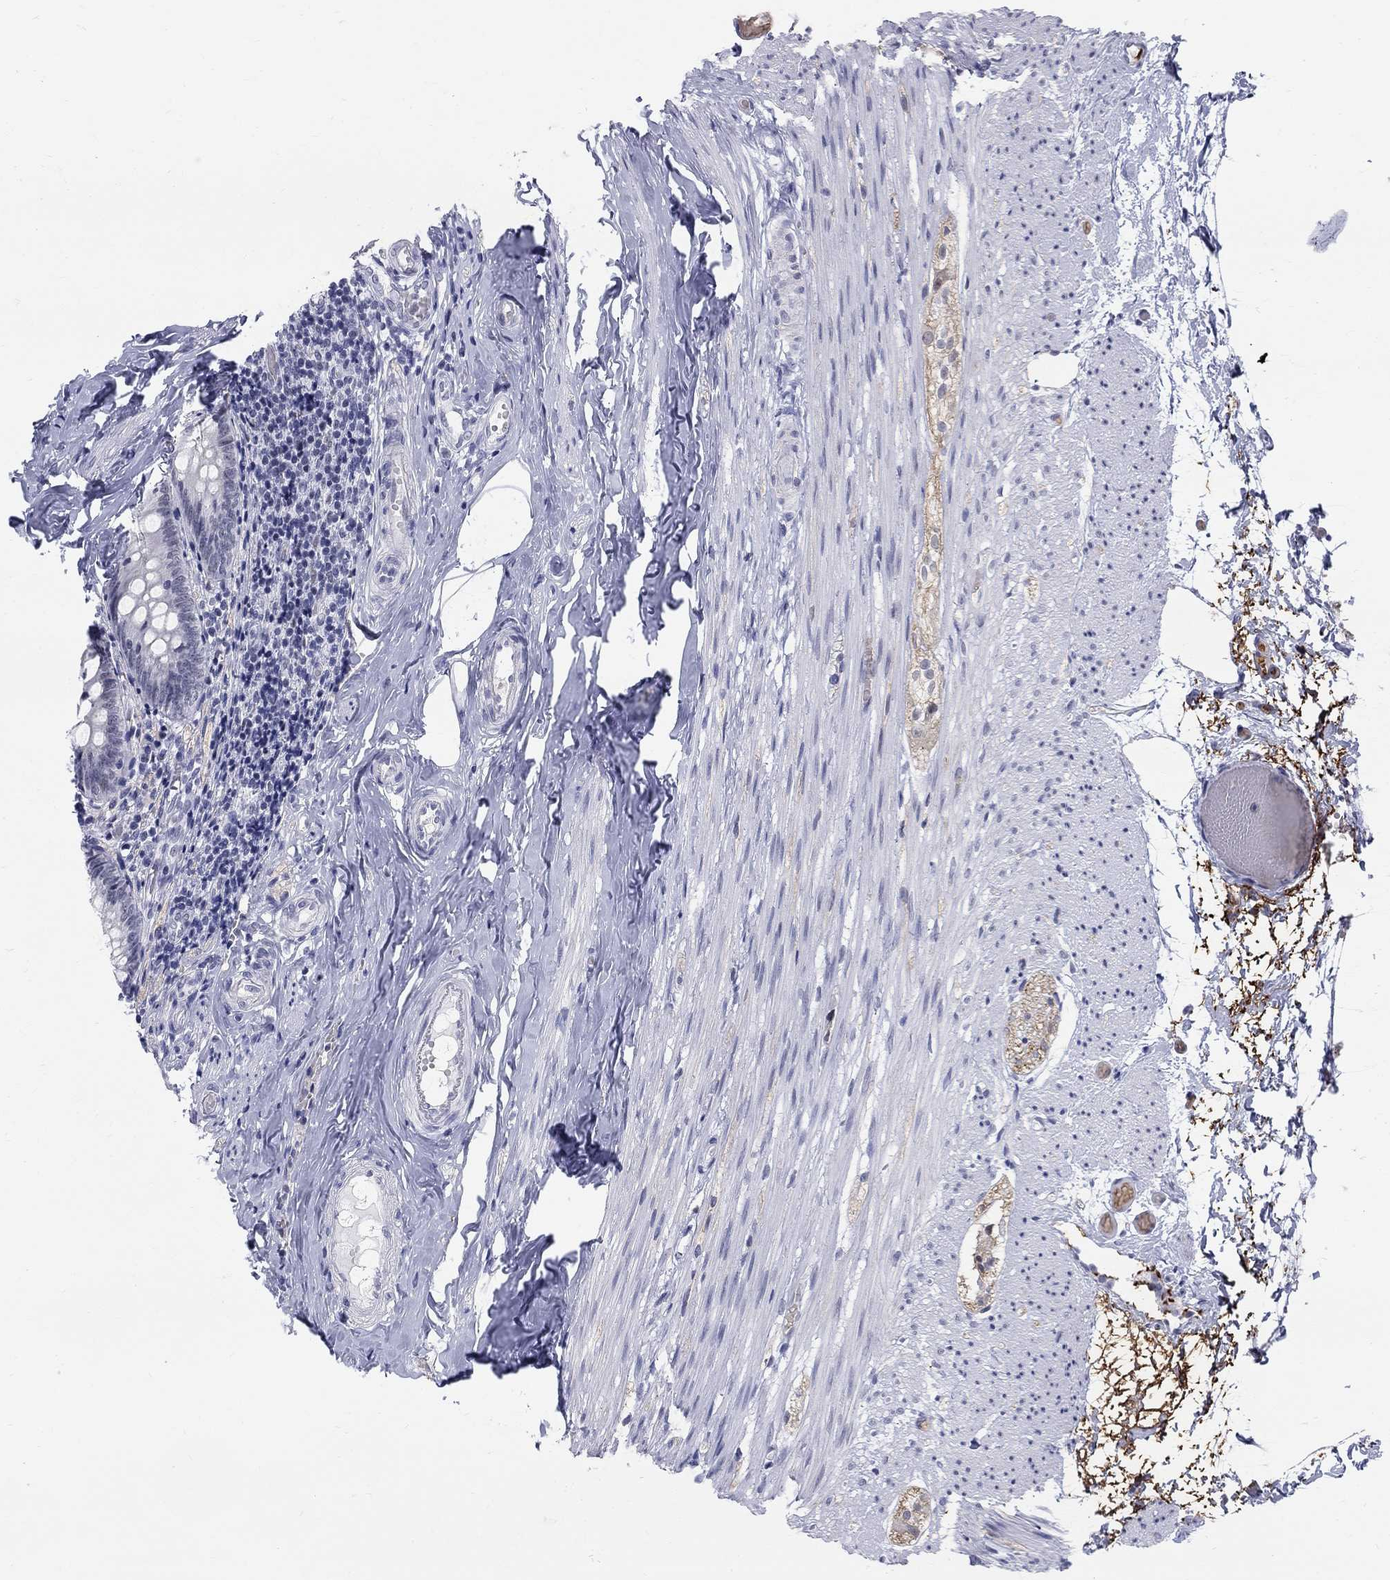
{"staining": {"intensity": "negative", "quantity": "none", "location": "none"}, "tissue": "appendix", "cell_type": "Glandular cells", "image_type": "normal", "snomed": [{"axis": "morphology", "description": "Normal tissue, NOS"}, {"axis": "topography", "description": "Appendix"}], "caption": "An immunohistochemistry (IHC) micrograph of unremarkable appendix is shown. There is no staining in glandular cells of appendix. Nuclei are stained in blue.", "gene": "DMTN", "patient": {"sex": "female", "age": 23}}